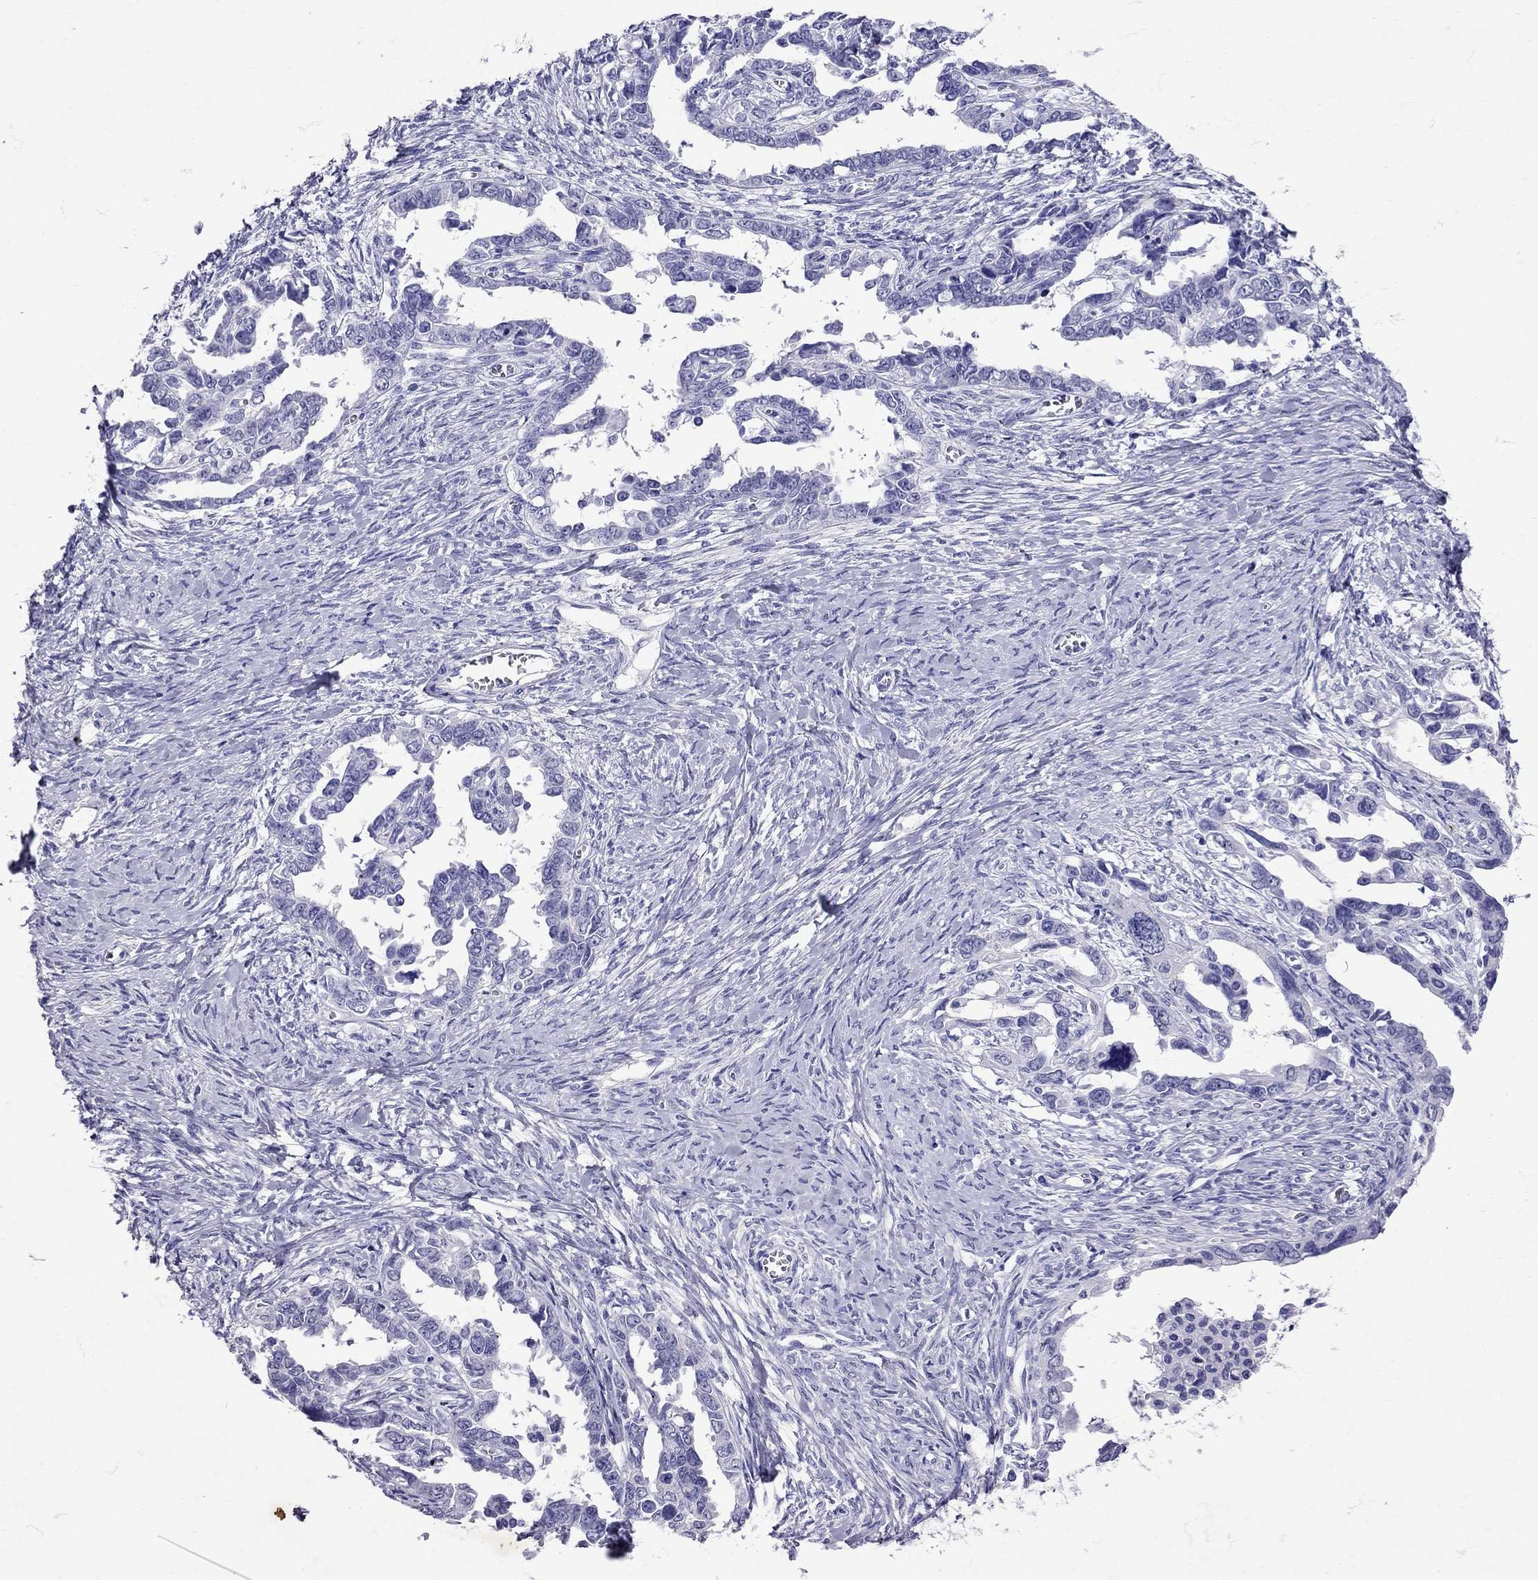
{"staining": {"intensity": "negative", "quantity": "none", "location": "none"}, "tissue": "ovarian cancer", "cell_type": "Tumor cells", "image_type": "cancer", "snomed": [{"axis": "morphology", "description": "Cystadenocarcinoma, serous, NOS"}, {"axis": "topography", "description": "Ovary"}], "caption": "A high-resolution histopathology image shows immunohistochemistry staining of ovarian serous cystadenocarcinoma, which reveals no significant positivity in tumor cells.", "gene": "AVP", "patient": {"sex": "female", "age": 69}}